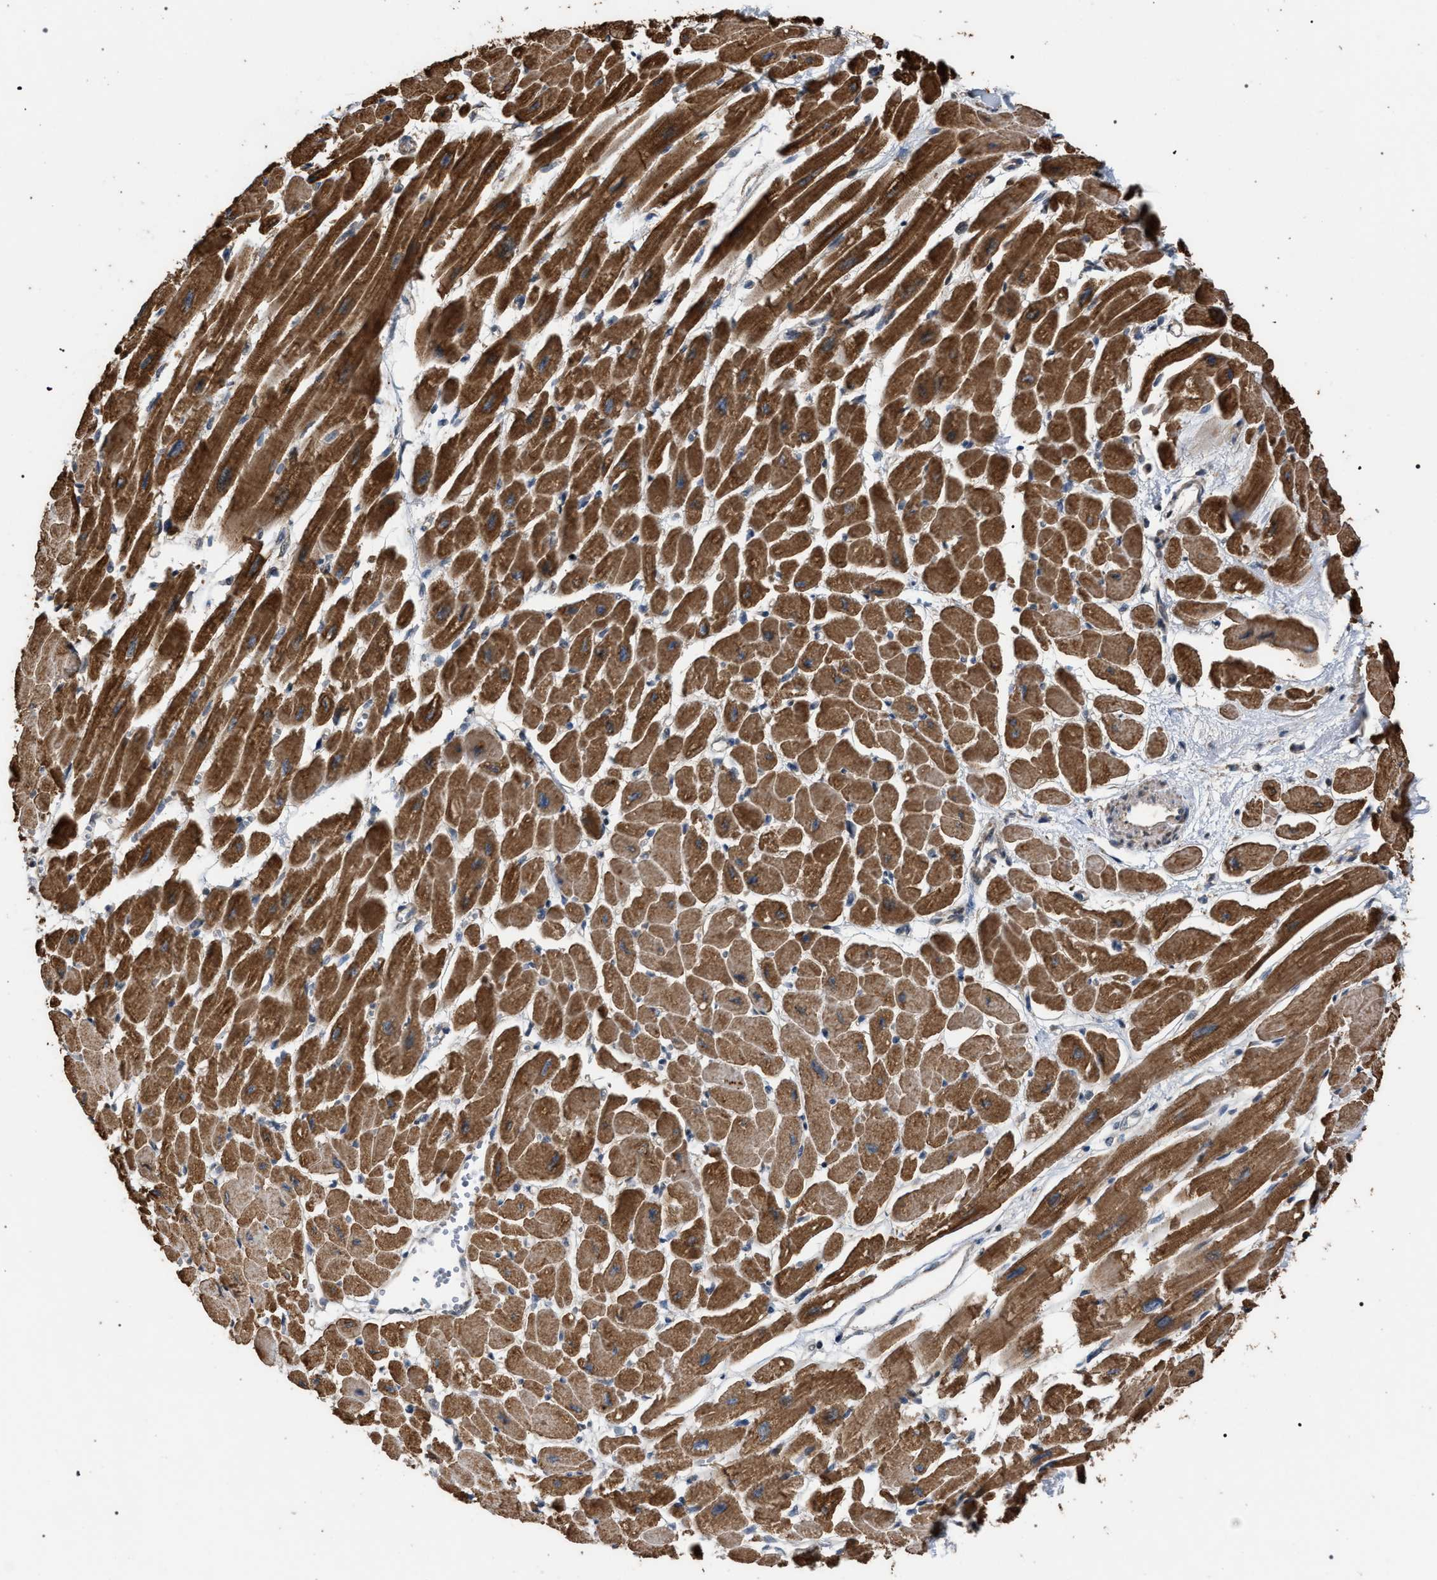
{"staining": {"intensity": "strong", "quantity": ">75%", "location": "cytoplasmic/membranous"}, "tissue": "heart muscle", "cell_type": "Cardiomyocytes", "image_type": "normal", "snomed": [{"axis": "morphology", "description": "Normal tissue, NOS"}, {"axis": "topography", "description": "Heart"}], "caption": "High-power microscopy captured an immunohistochemistry image of unremarkable heart muscle, revealing strong cytoplasmic/membranous expression in approximately >75% of cardiomyocytes. Nuclei are stained in blue.", "gene": "NAA35", "patient": {"sex": "female", "age": 54}}